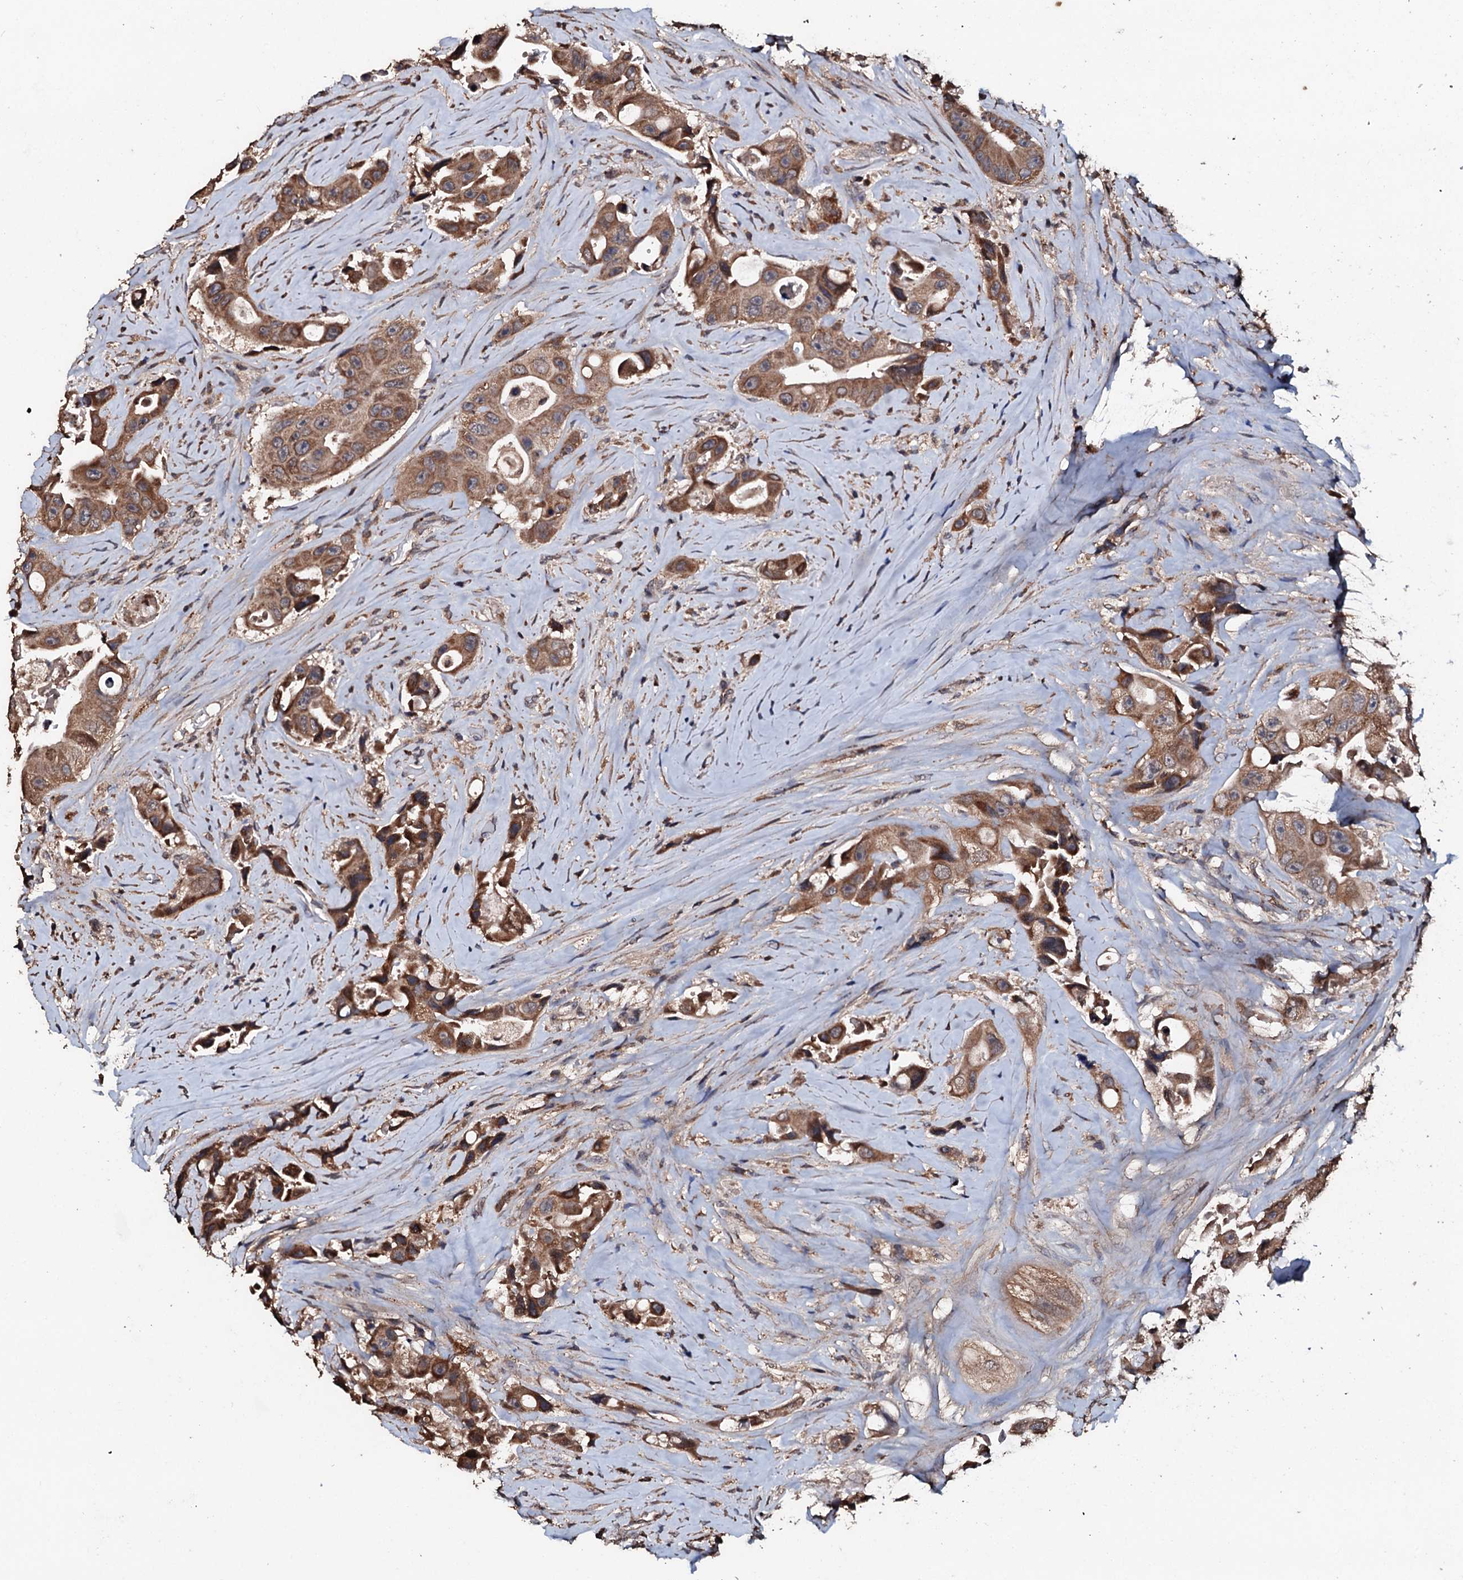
{"staining": {"intensity": "moderate", "quantity": ">75%", "location": "cytoplasmic/membranous"}, "tissue": "colorectal cancer", "cell_type": "Tumor cells", "image_type": "cancer", "snomed": [{"axis": "morphology", "description": "Adenocarcinoma, NOS"}, {"axis": "topography", "description": "Colon"}], "caption": "Immunohistochemistry (IHC) (DAB) staining of colorectal adenocarcinoma reveals moderate cytoplasmic/membranous protein staining in about >75% of tumor cells.", "gene": "SDHAF2", "patient": {"sex": "female", "age": 46}}